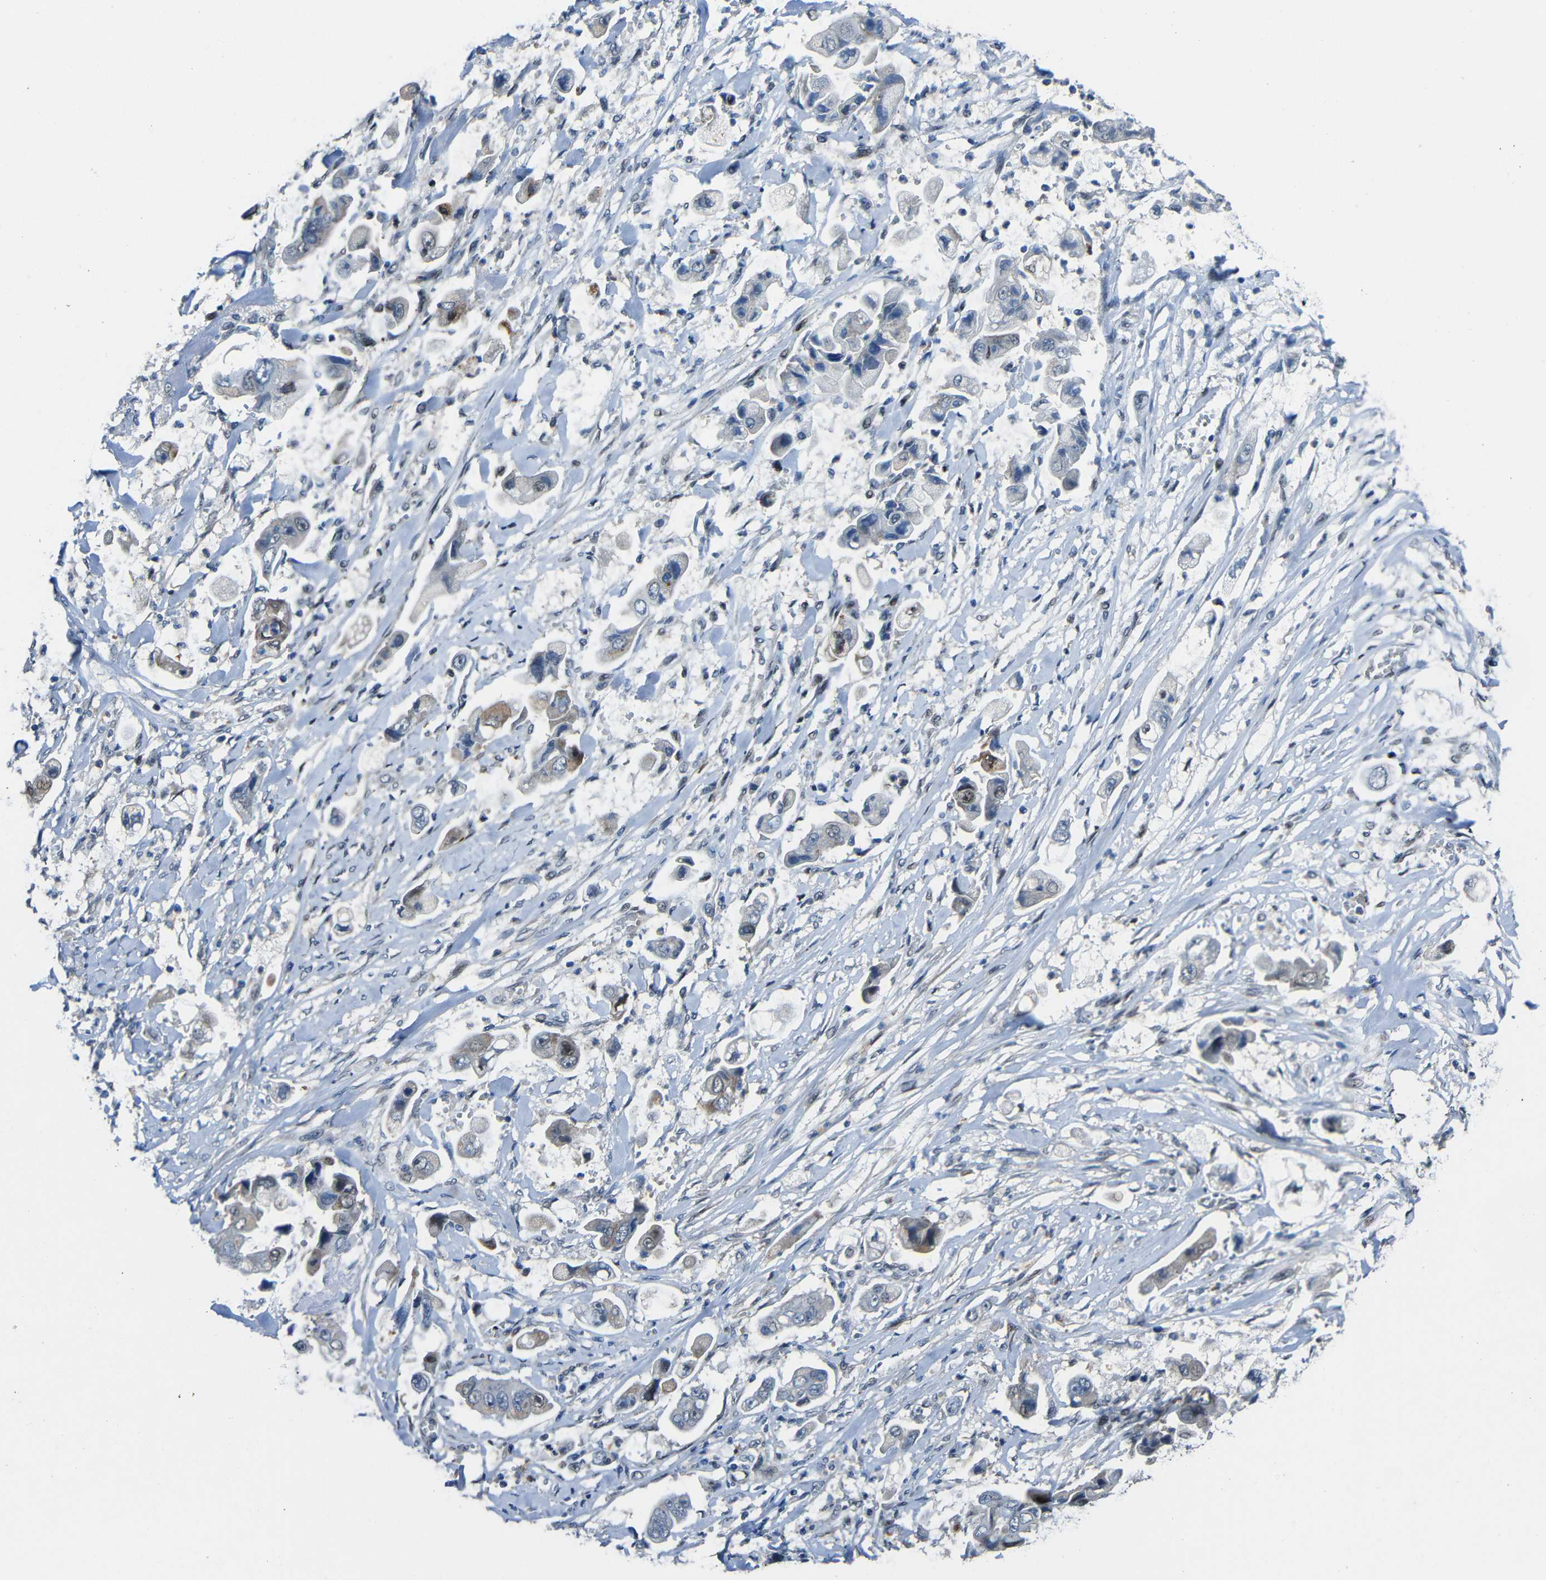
{"staining": {"intensity": "moderate", "quantity": "<25%", "location": "cytoplasmic/membranous"}, "tissue": "stomach cancer", "cell_type": "Tumor cells", "image_type": "cancer", "snomed": [{"axis": "morphology", "description": "Adenocarcinoma, NOS"}, {"axis": "topography", "description": "Stomach"}], "caption": "A brown stain shows moderate cytoplasmic/membranous positivity of a protein in human stomach cancer (adenocarcinoma) tumor cells.", "gene": "DNAJC5", "patient": {"sex": "male", "age": 62}}